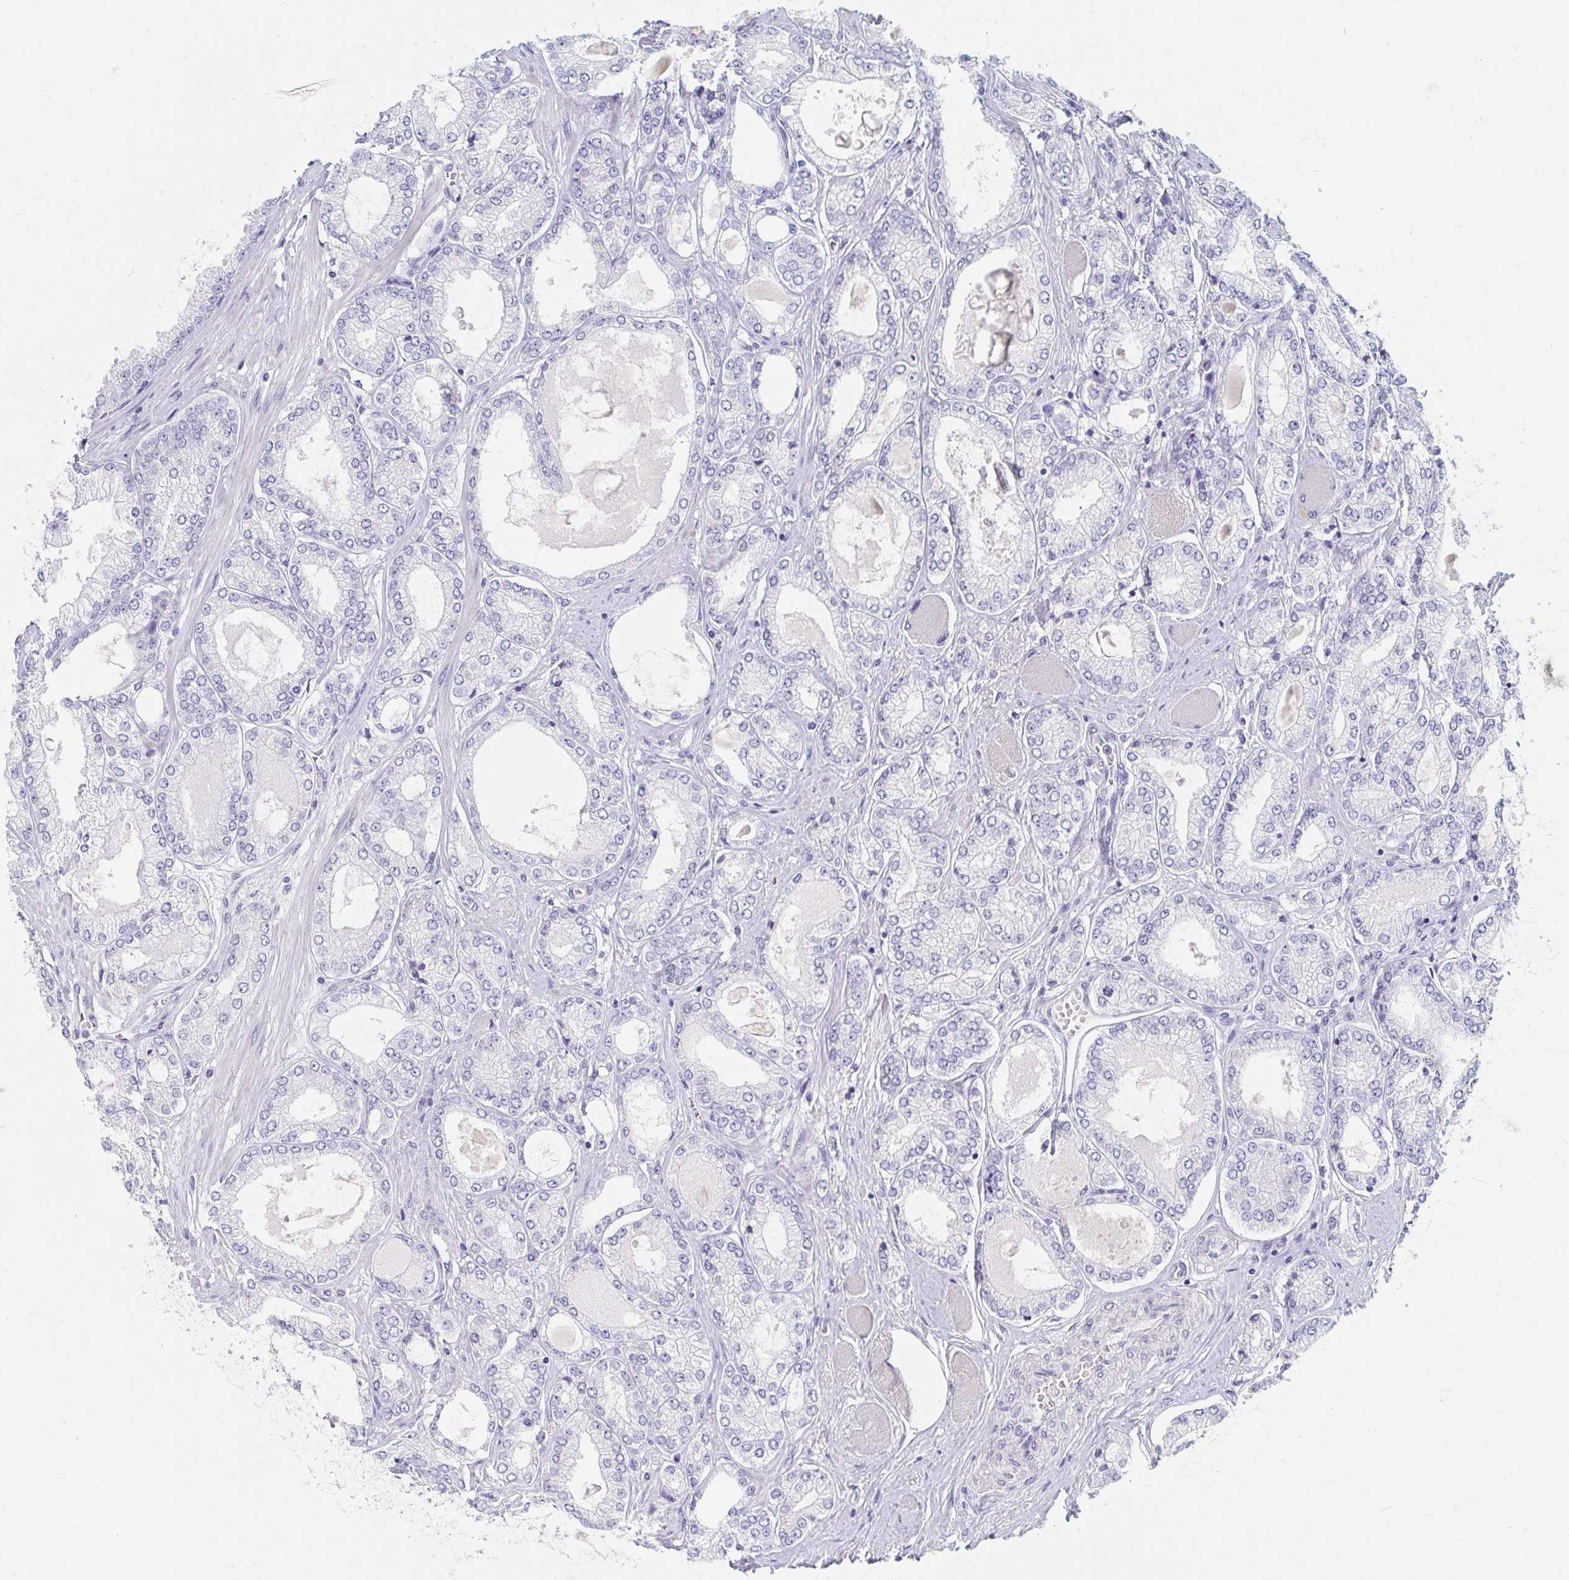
{"staining": {"intensity": "negative", "quantity": "none", "location": "none"}, "tissue": "prostate cancer", "cell_type": "Tumor cells", "image_type": "cancer", "snomed": [{"axis": "morphology", "description": "Adenocarcinoma, High grade"}, {"axis": "topography", "description": "Prostate"}], "caption": "The histopathology image displays no staining of tumor cells in adenocarcinoma (high-grade) (prostate).", "gene": "MYLK2", "patient": {"sex": "male", "age": 68}}